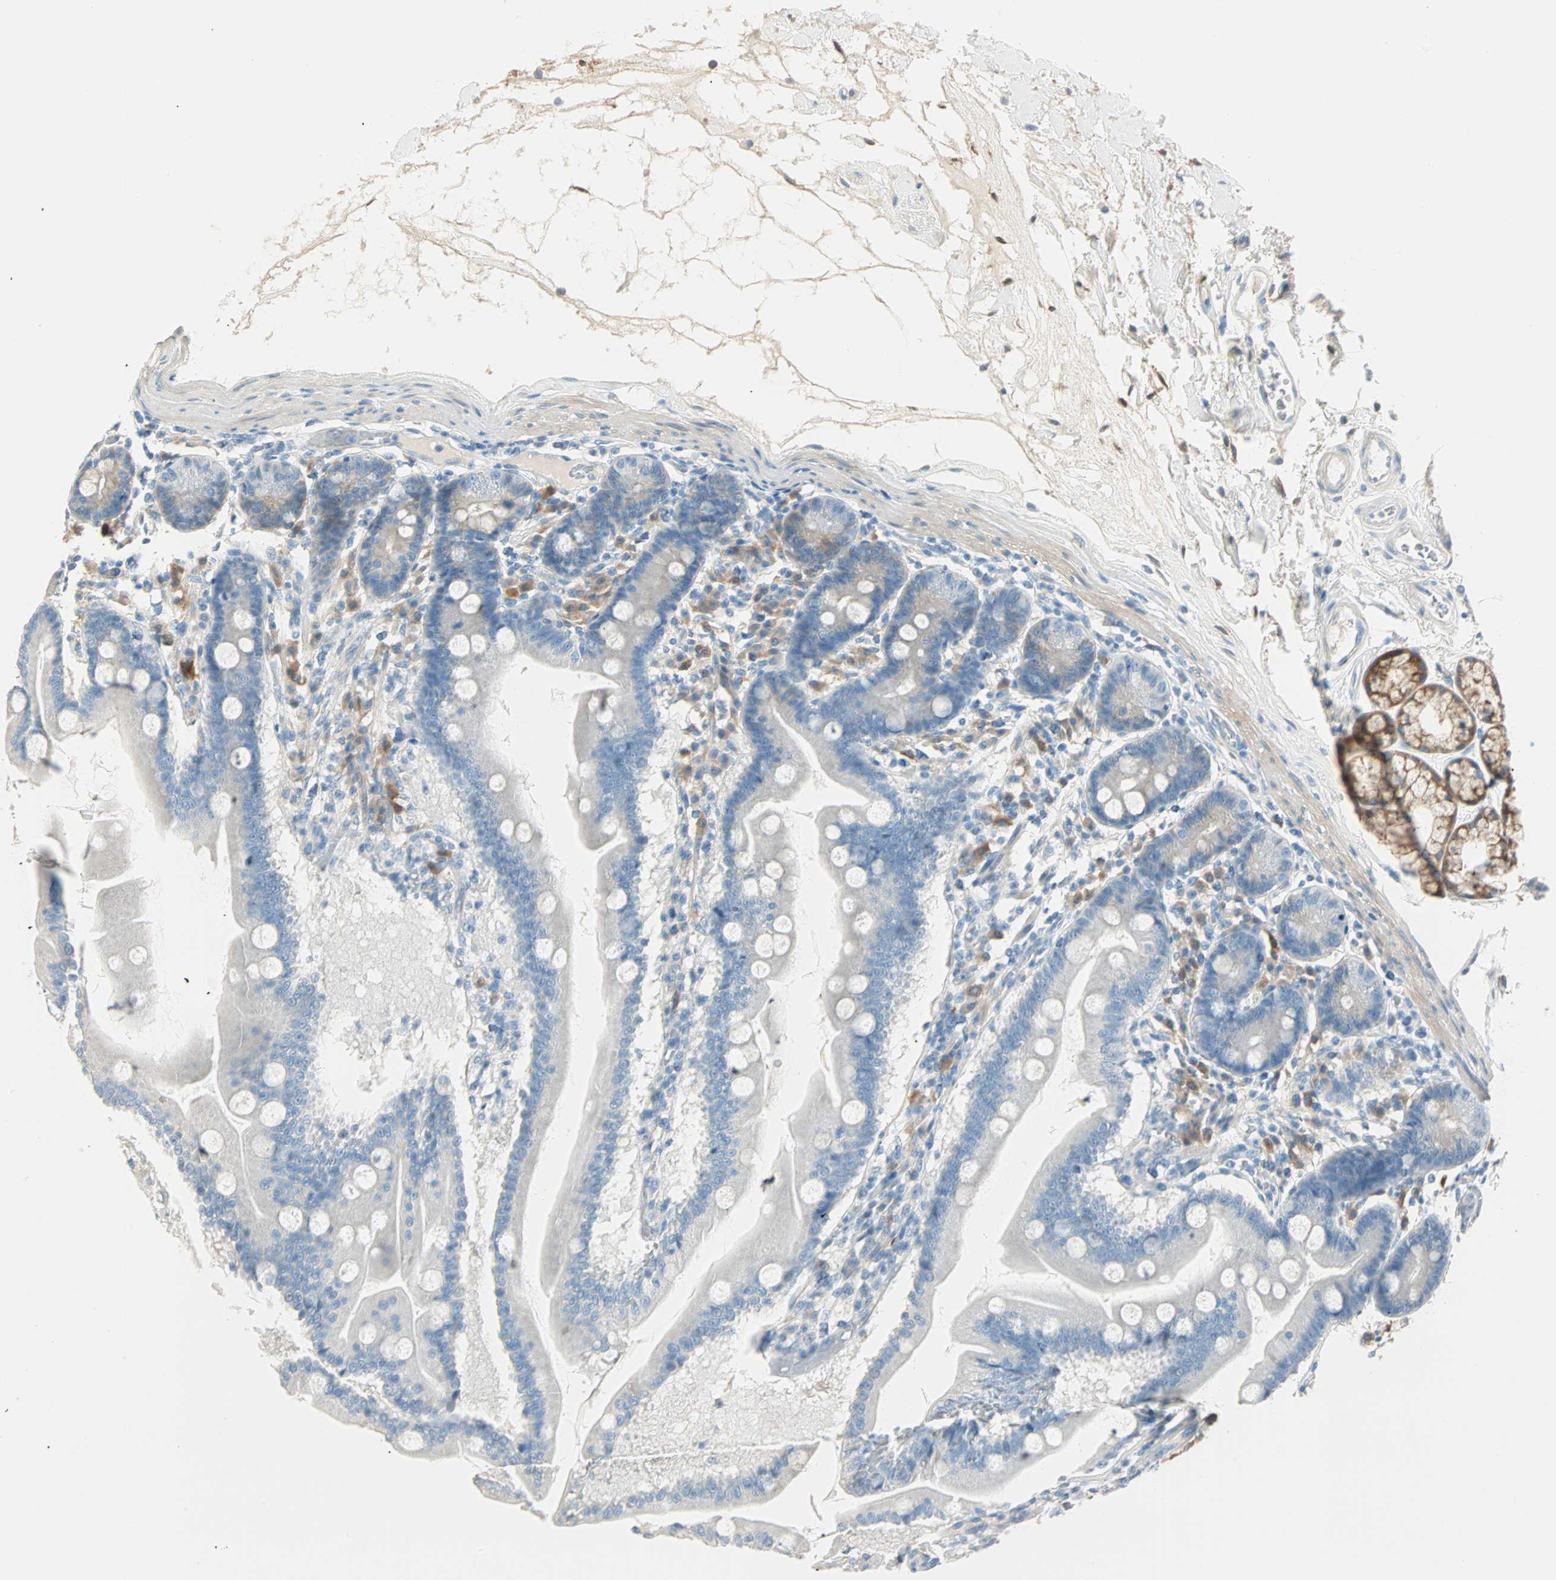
{"staining": {"intensity": "moderate", "quantity": "<25%", "location": "cytoplasmic/membranous"}, "tissue": "duodenum", "cell_type": "Glandular cells", "image_type": "normal", "snomed": [{"axis": "morphology", "description": "Normal tissue, NOS"}, {"axis": "topography", "description": "Duodenum"}], "caption": "Immunohistochemistry (DAB) staining of benign human duodenum reveals moderate cytoplasmic/membranous protein staining in approximately <25% of glandular cells.", "gene": "ATF6", "patient": {"sex": "female", "age": 64}}